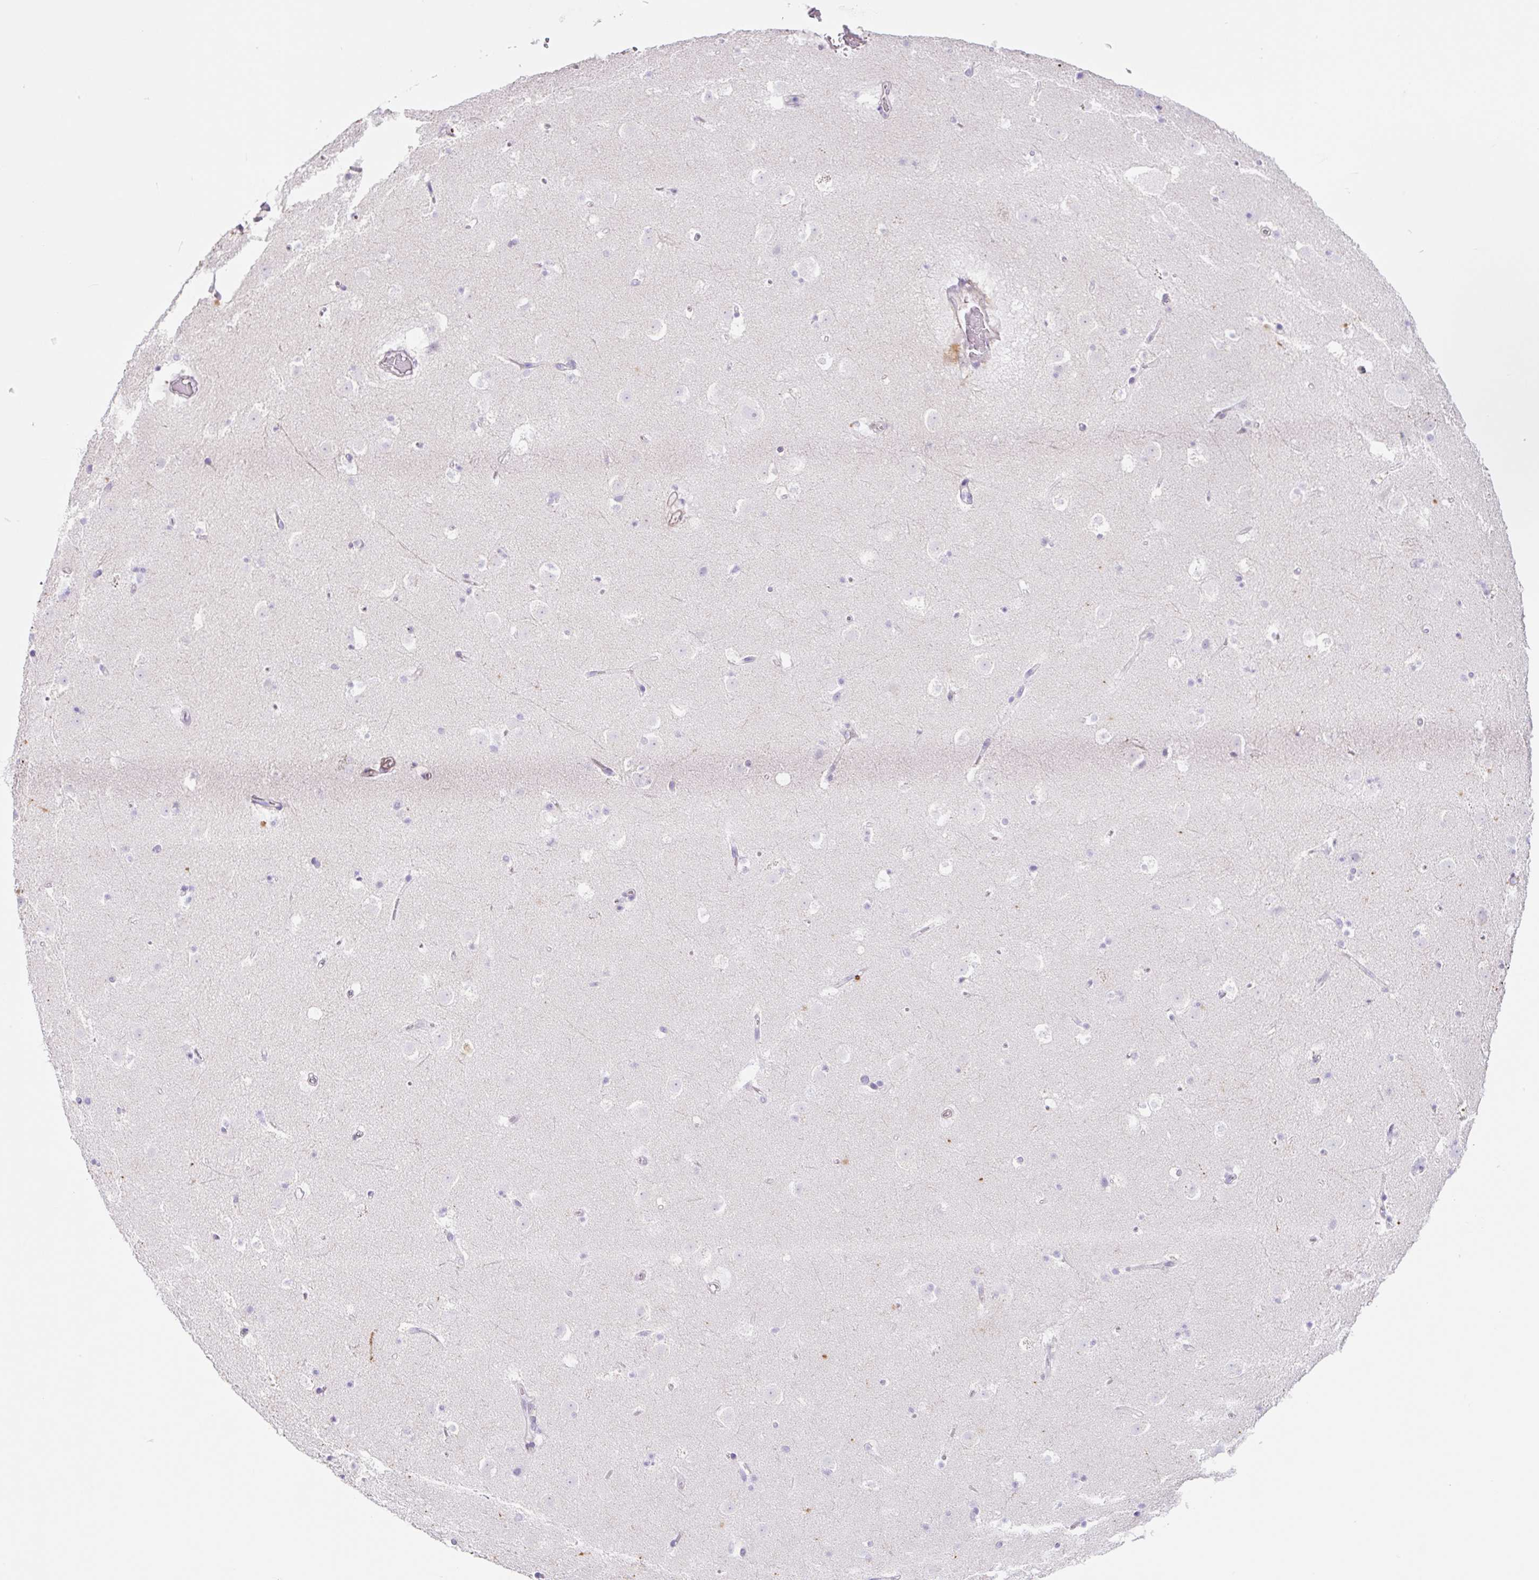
{"staining": {"intensity": "negative", "quantity": "none", "location": "none"}, "tissue": "caudate", "cell_type": "Glial cells", "image_type": "normal", "snomed": [{"axis": "morphology", "description": "Normal tissue, NOS"}, {"axis": "topography", "description": "Lateral ventricle wall"}], "caption": "Image shows no protein staining in glial cells of benign caudate.", "gene": "DCAF17", "patient": {"sex": "male", "age": 37}}